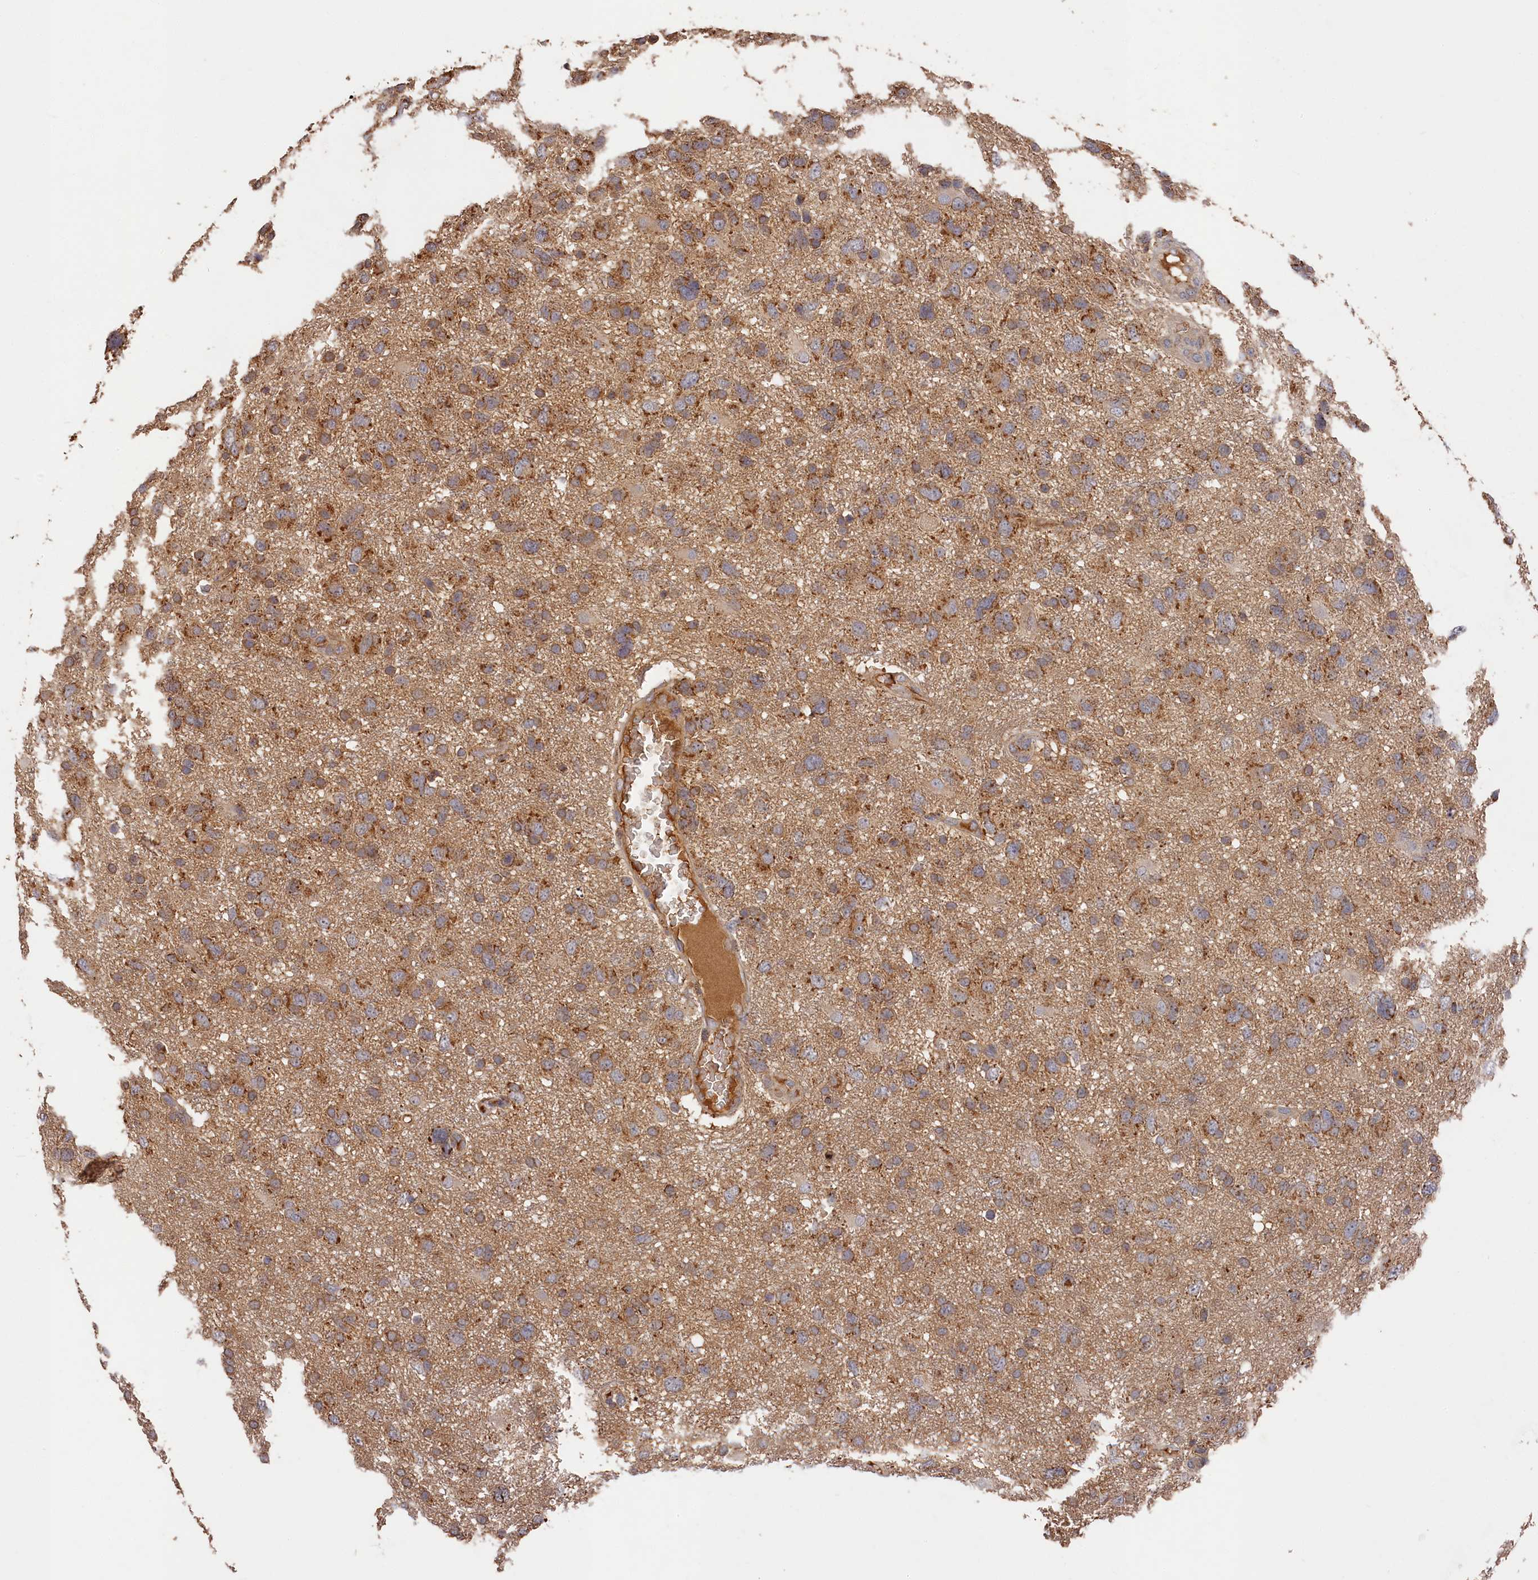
{"staining": {"intensity": "moderate", "quantity": ">75%", "location": "cytoplasmic/membranous"}, "tissue": "glioma", "cell_type": "Tumor cells", "image_type": "cancer", "snomed": [{"axis": "morphology", "description": "Glioma, malignant, High grade"}, {"axis": "topography", "description": "Brain"}], "caption": "About >75% of tumor cells in high-grade glioma (malignant) show moderate cytoplasmic/membranous protein expression as visualized by brown immunohistochemical staining.", "gene": "DHRS11", "patient": {"sex": "male", "age": 61}}